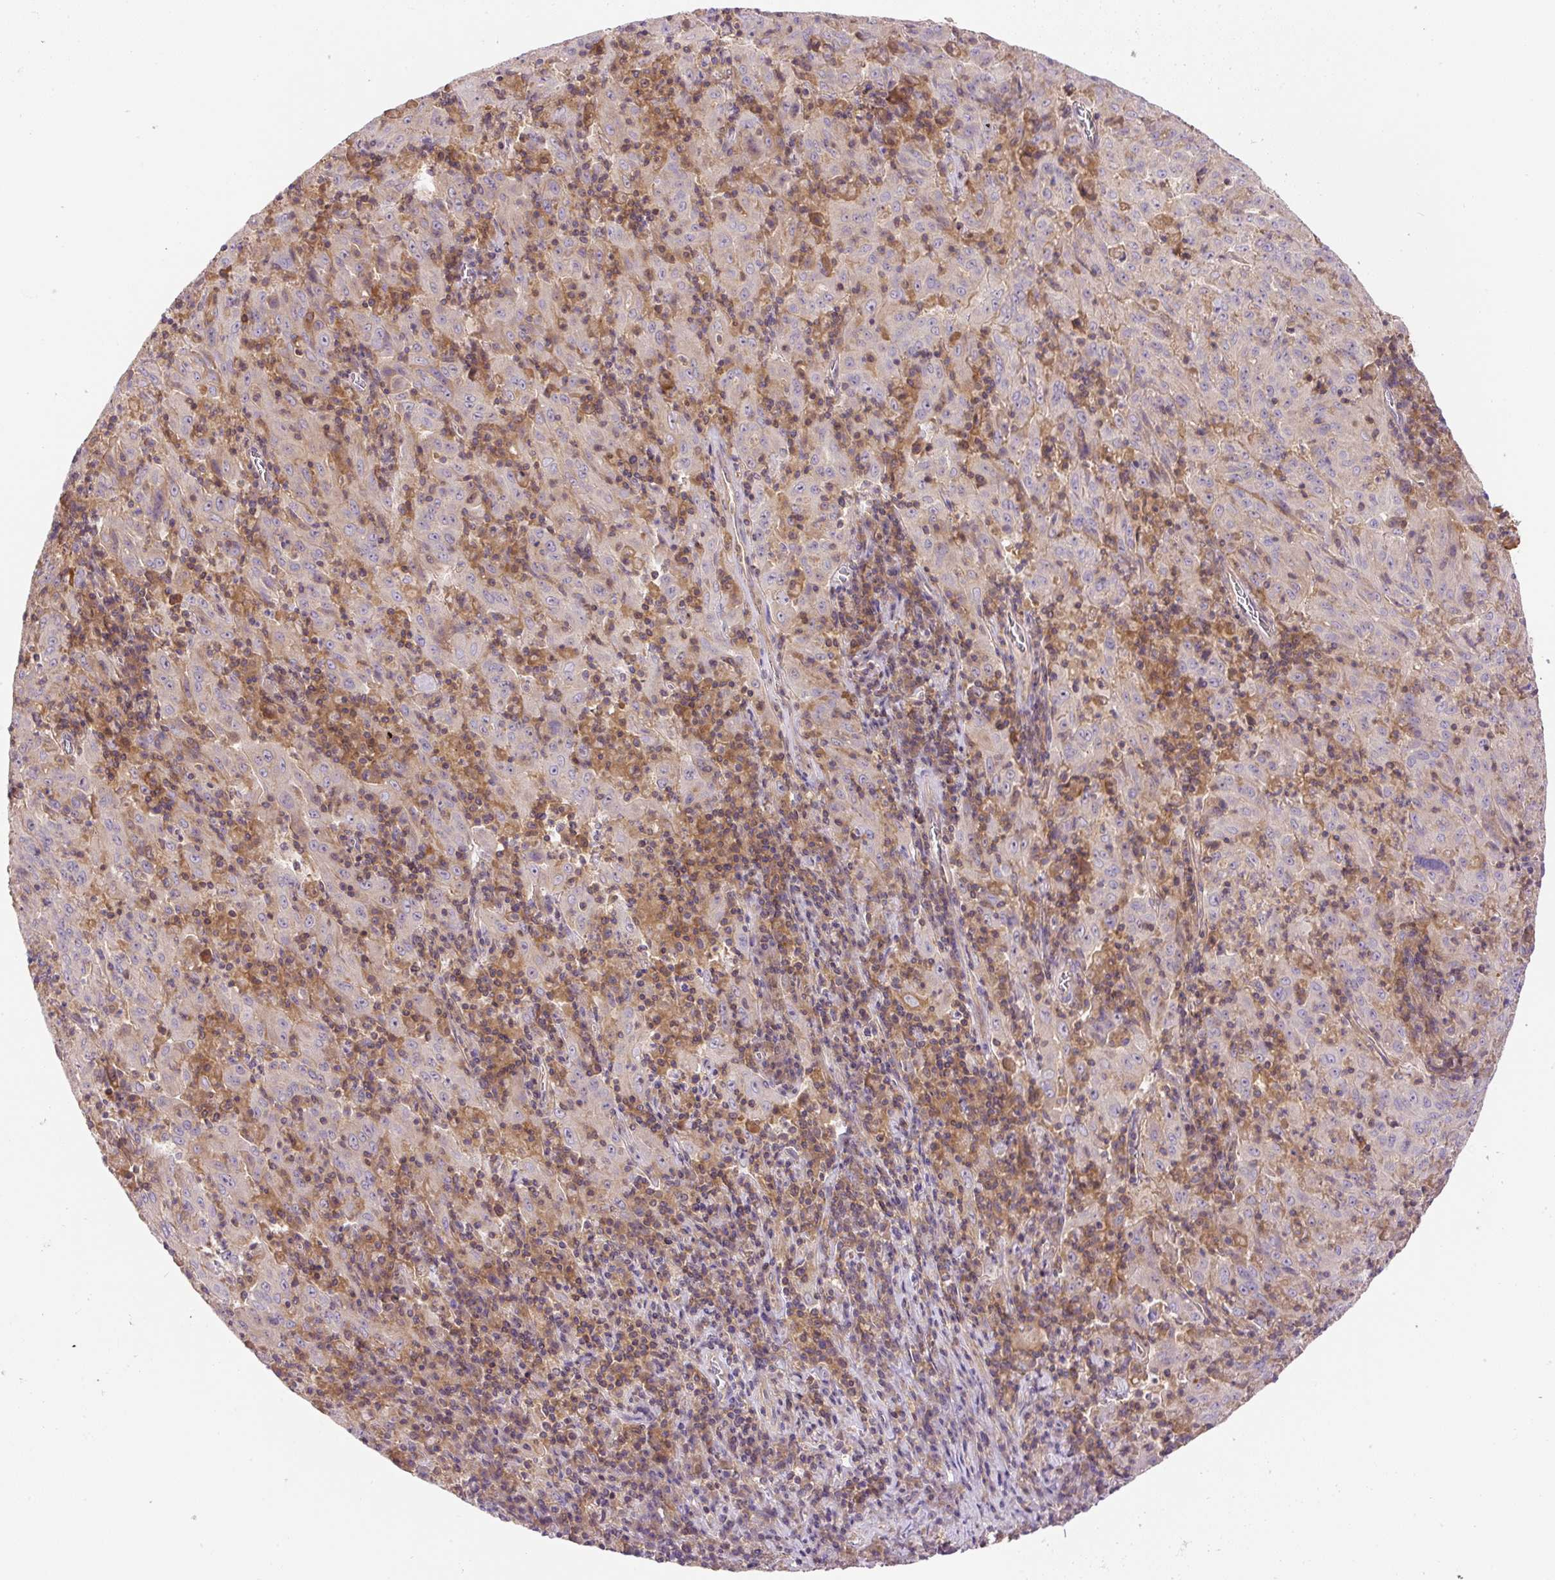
{"staining": {"intensity": "negative", "quantity": "none", "location": "none"}, "tissue": "pancreatic cancer", "cell_type": "Tumor cells", "image_type": "cancer", "snomed": [{"axis": "morphology", "description": "Adenocarcinoma, NOS"}, {"axis": "topography", "description": "Pancreas"}], "caption": "Pancreatic cancer (adenocarcinoma) was stained to show a protein in brown. There is no significant expression in tumor cells.", "gene": "CCDC28A", "patient": {"sex": "male", "age": 63}}